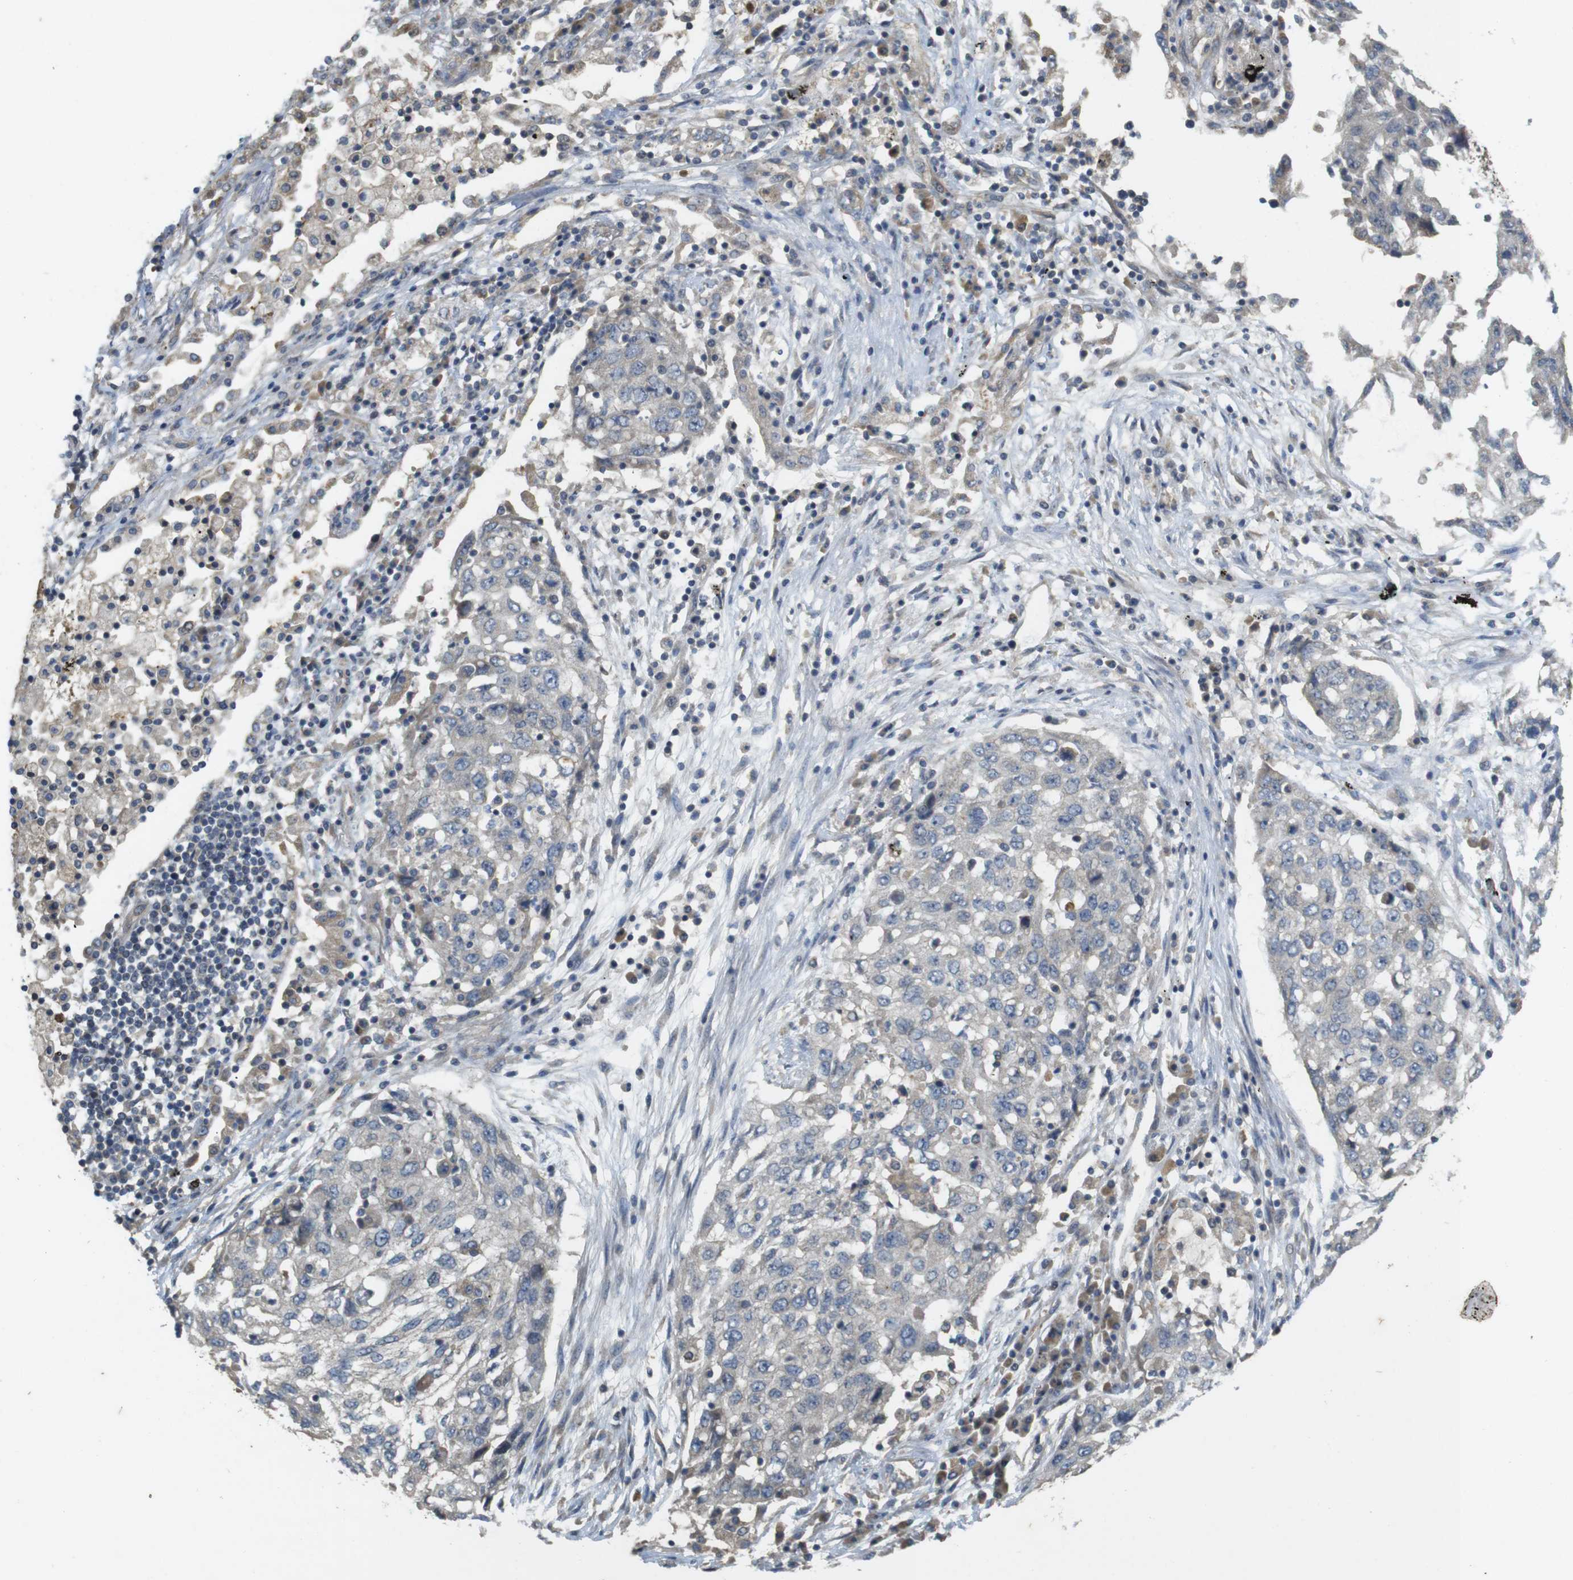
{"staining": {"intensity": "negative", "quantity": "none", "location": "none"}, "tissue": "lung cancer", "cell_type": "Tumor cells", "image_type": "cancer", "snomed": [{"axis": "morphology", "description": "Squamous cell carcinoma, NOS"}, {"axis": "topography", "description": "Lung"}], "caption": "Immunohistochemistry micrograph of neoplastic tissue: human squamous cell carcinoma (lung) stained with DAB shows no significant protein positivity in tumor cells.", "gene": "CLTC", "patient": {"sex": "female", "age": 63}}